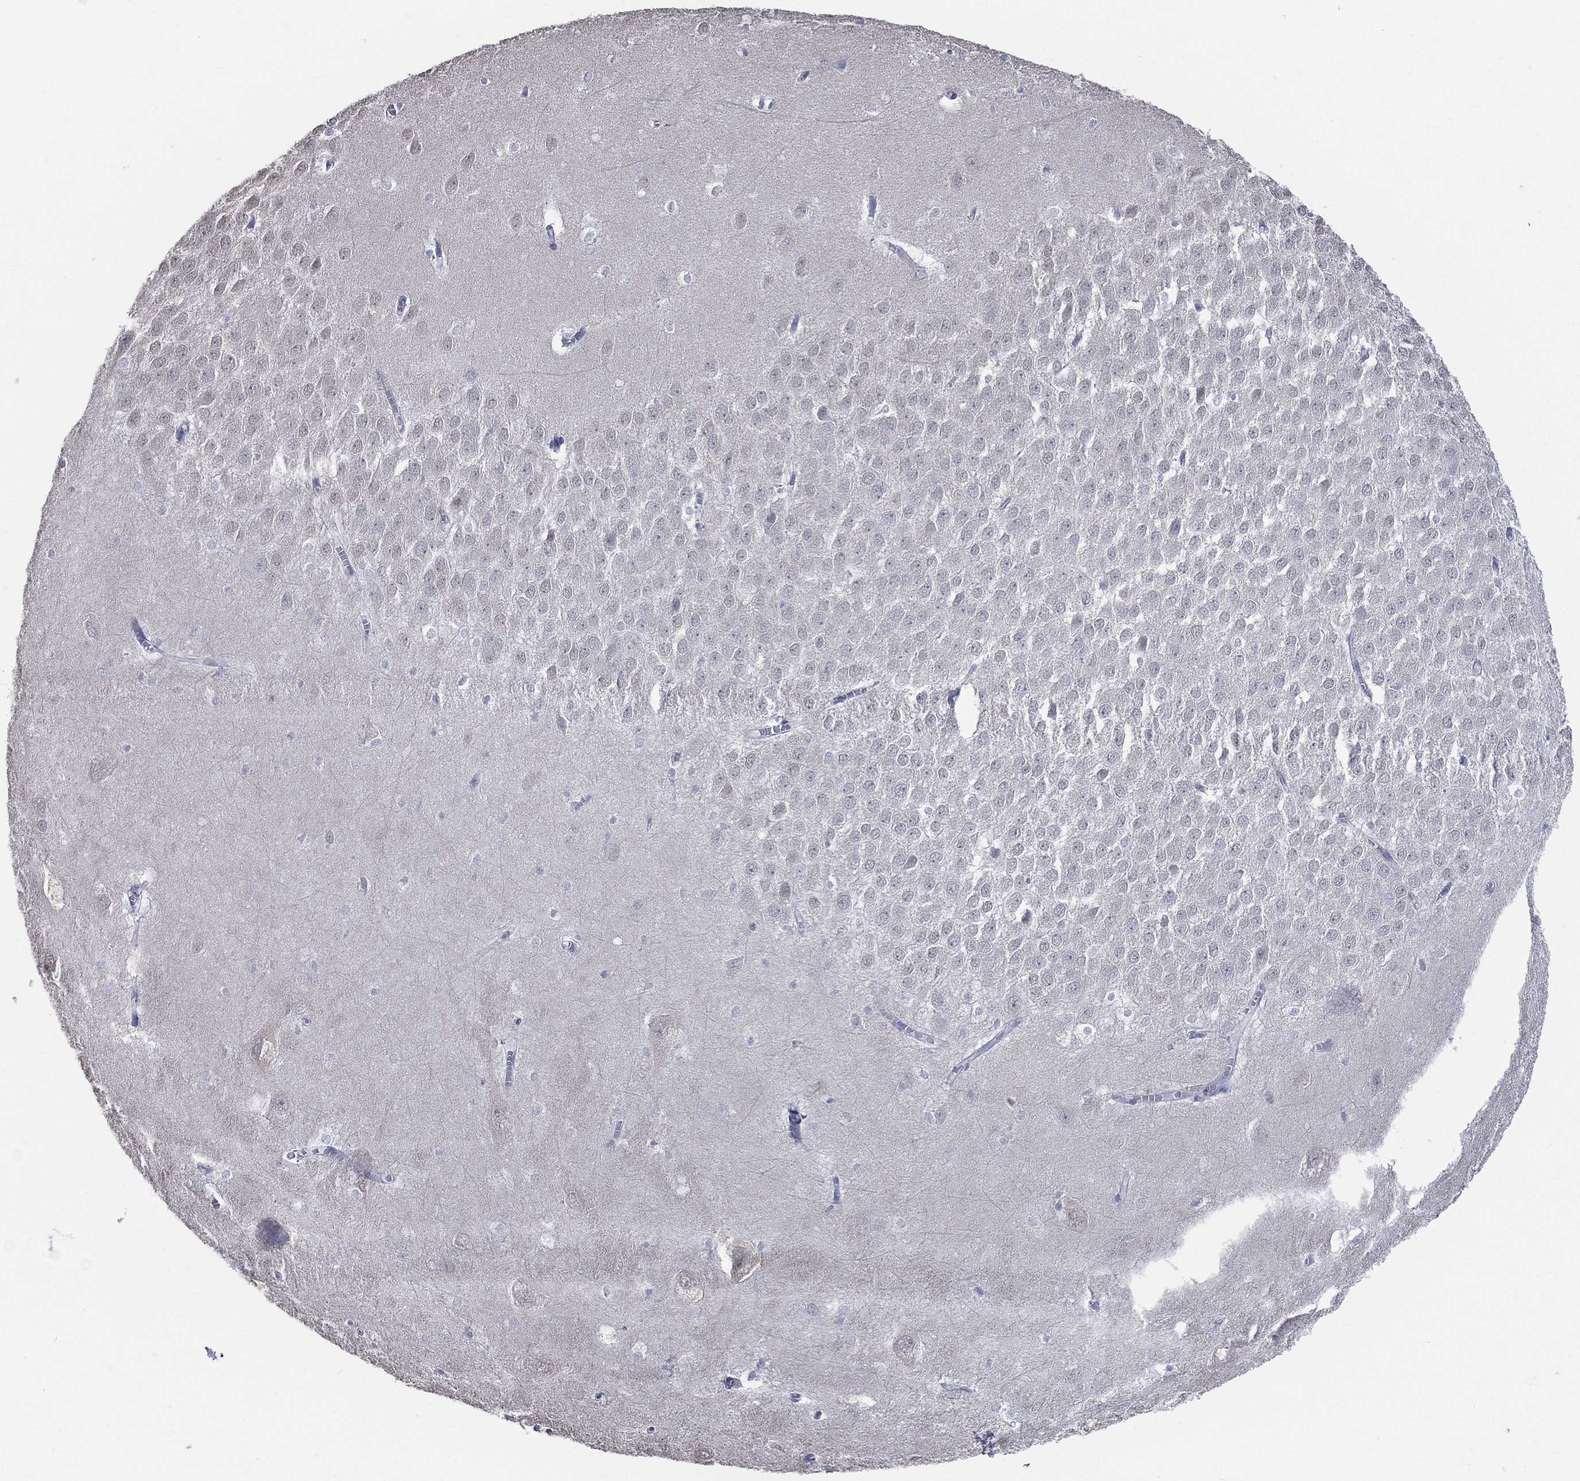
{"staining": {"intensity": "moderate", "quantity": "<25%", "location": "cytoplasmic/membranous"}, "tissue": "hippocampus", "cell_type": "Glial cells", "image_type": "normal", "snomed": [{"axis": "morphology", "description": "Normal tissue, NOS"}, {"axis": "topography", "description": "Hippocampus"}], "caption": "IHC photomicrograph of benign human hippocampus stained for a protein (brown), which demonstrates low levels of moderate cytoplasmic/membranous staining in approximately <25% of glial cells.", "gene": "AKAP3", "patient": {"sex": "female", "age": 64}}